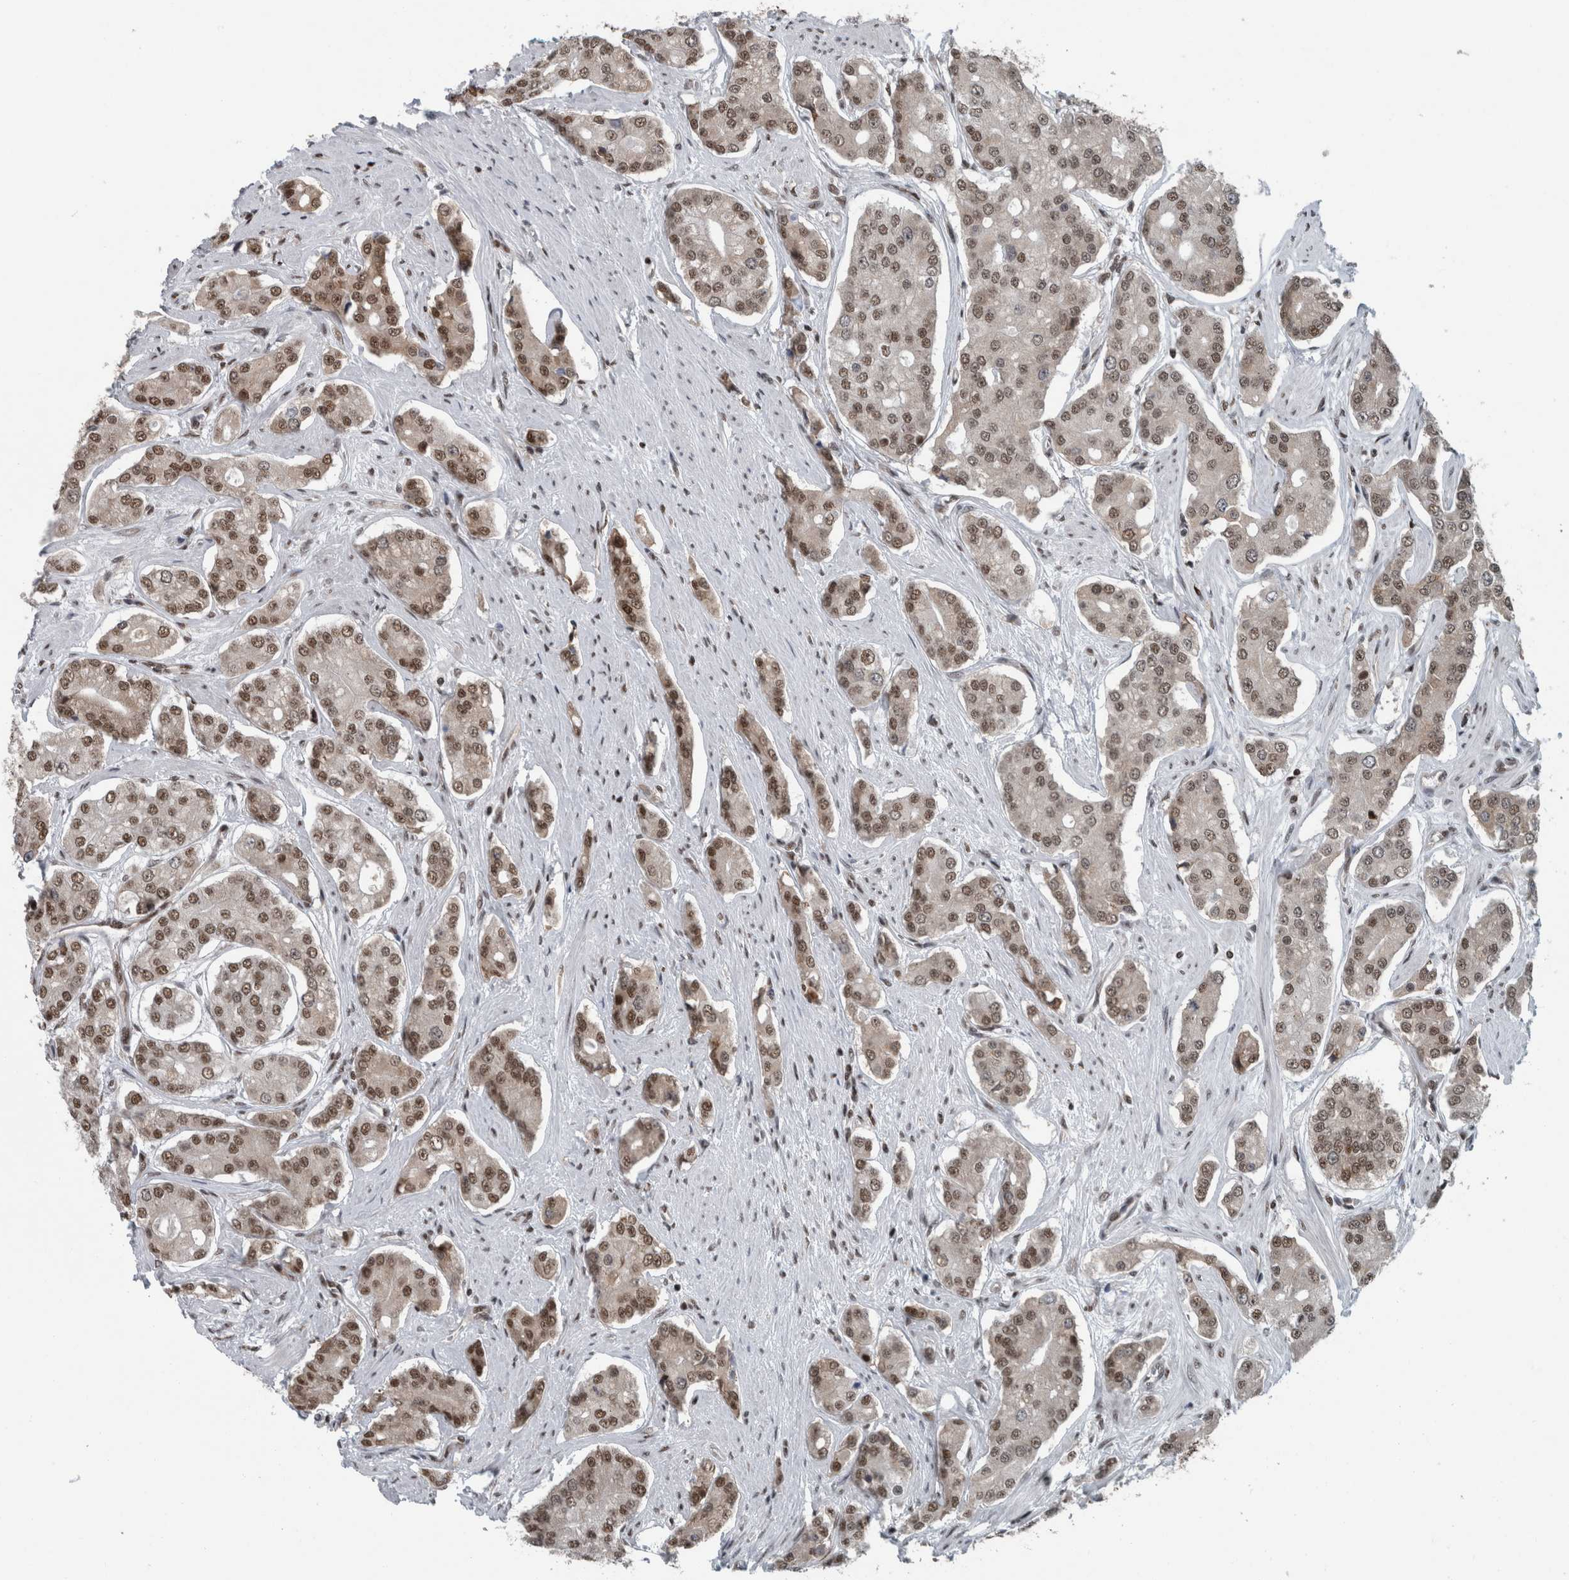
{"staining": {"intensity": "weak", "quantity": ">75%", "location": "nuclear"}, "tissue": "prostate cancer", "cell_type": "Tumor cells", "image_type": "cancer", "snomed": [{"axis": "morphology", "description": "Adenocarcinoma, High grade"}, {"axis": "topography", "description": "Prostate"}], "caption": "The micrograph shows a brown stain indicating the presence of a protein in the nuclear of tumor cells in prostate cancer (adenocarcinoma (high-grade)).", "gene": "DNMT3A", "patient": {"sex": "male", "age": 71}}